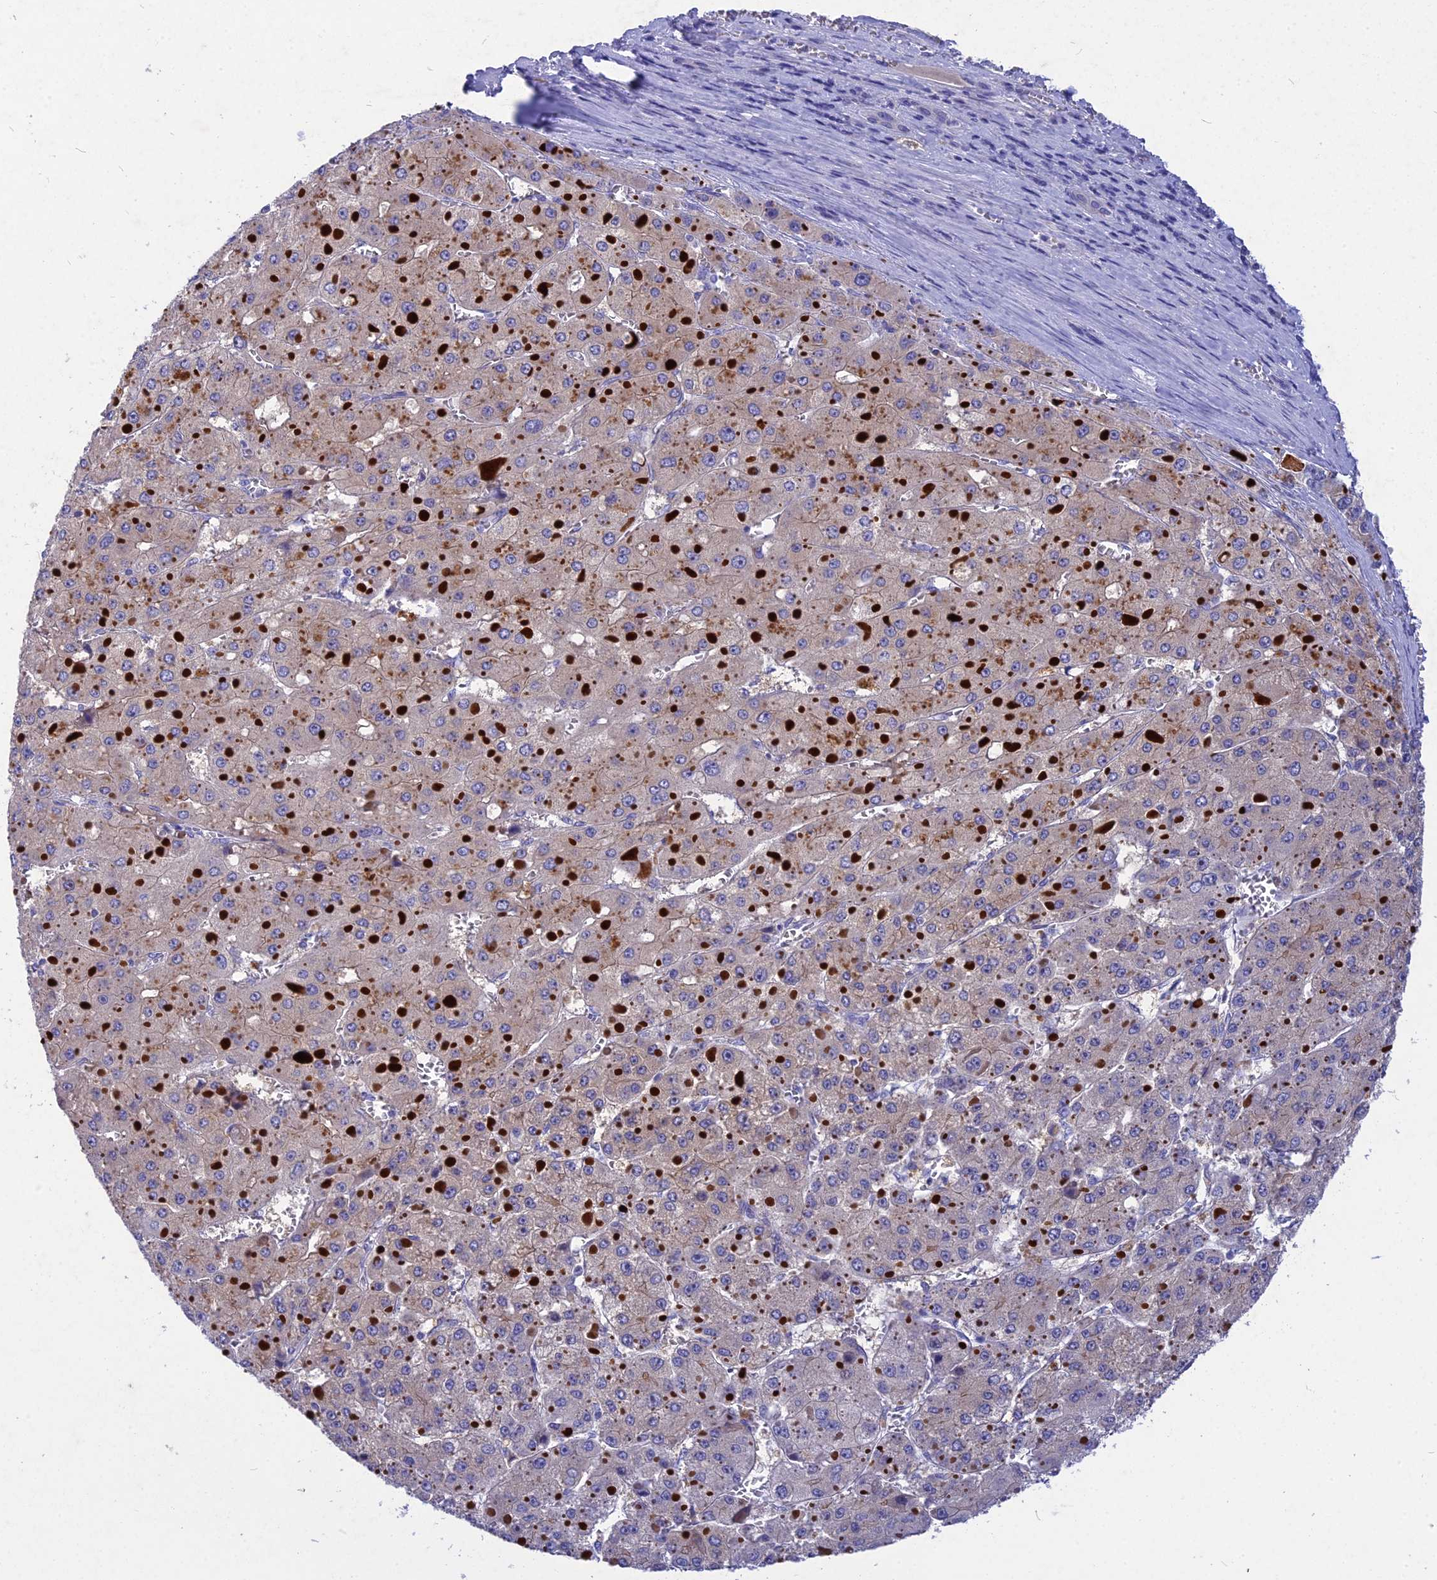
{"staining": {"intensity": "weak", "quantity": "25%-75%", "location": "cytoplasmic/membranous"}, "tissue": "liver cancer", "cell_type": "Tumor cells", "image_type": "cancer", "snomed": [{"axis": "morphology", "description": "Carcinoma, Hepatocellular, NOS"}, {"axis": "topography", "description": "Liver"}], "caption": "A low amount of weak cytoplasmic/membranous expression is present in about 25%-75% of tumor cells in liver cancer tissue. Ihc stains the protein of interest in brown and the nuclei are stained blue.", "gene": "DEFB119", "patient": {"sex": "female", "age": 73}}